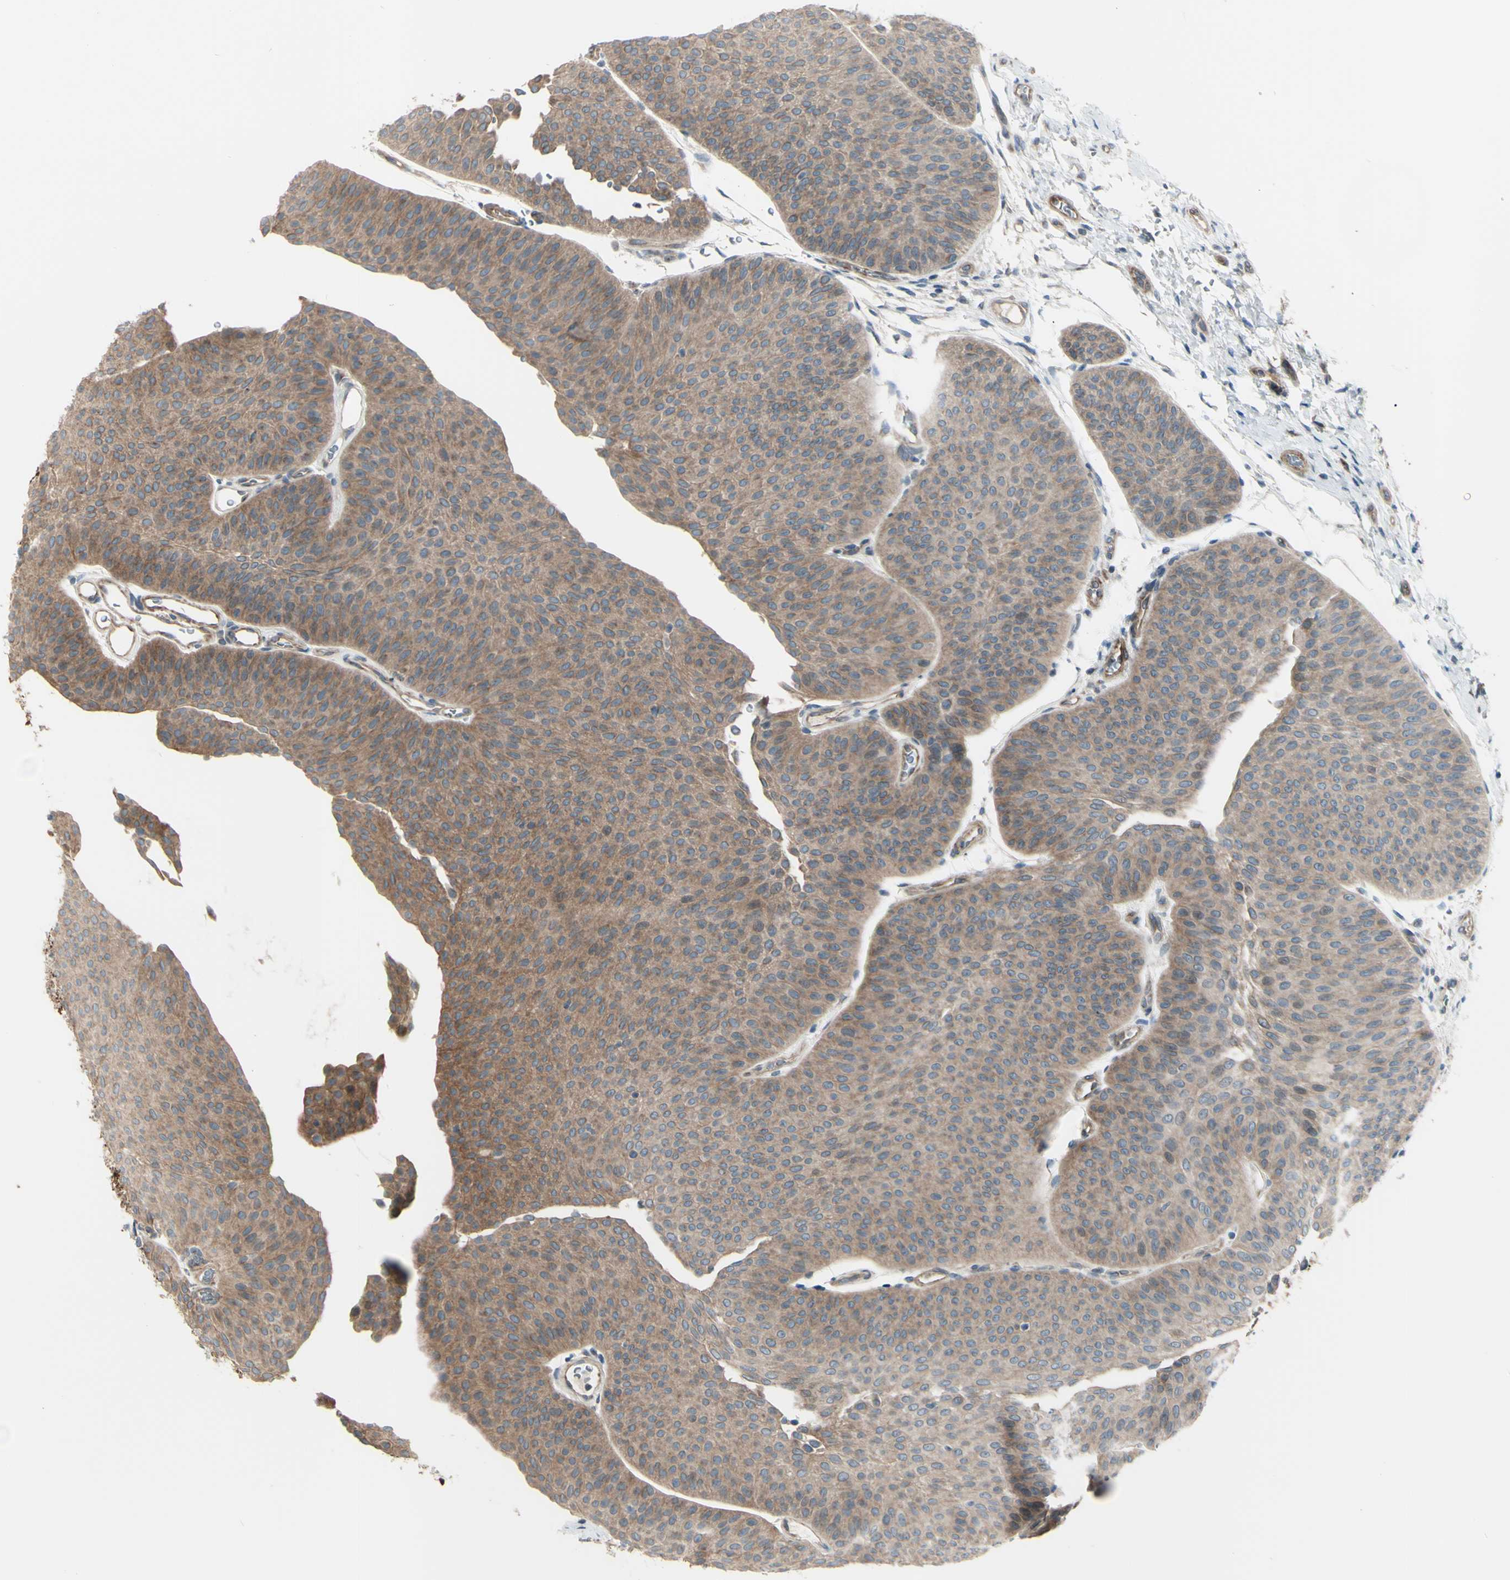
{"staining": {"intensity": "moderate", "quantity": ">75%", "location": "cytoplasmic/membranous"}, "tissue": "urothelial cancer", "cell_type": "Tumor cells", "image_type": "cancer", "snomed": [{"axis": "morphology", "description": "Urothelial carcinoma, Low grade"}, {"axis": "topography", "description": "Urinary bladder"}], "caption": "Immunohistochemical staining of low-grade urothelial carcinoma reveals medium levels of moderate cytoplasmic/membranous protein staining in approximately >75% of tumor cells.", "gene": "LRRK1", "patient": {"sex": "female", "age": 60}}